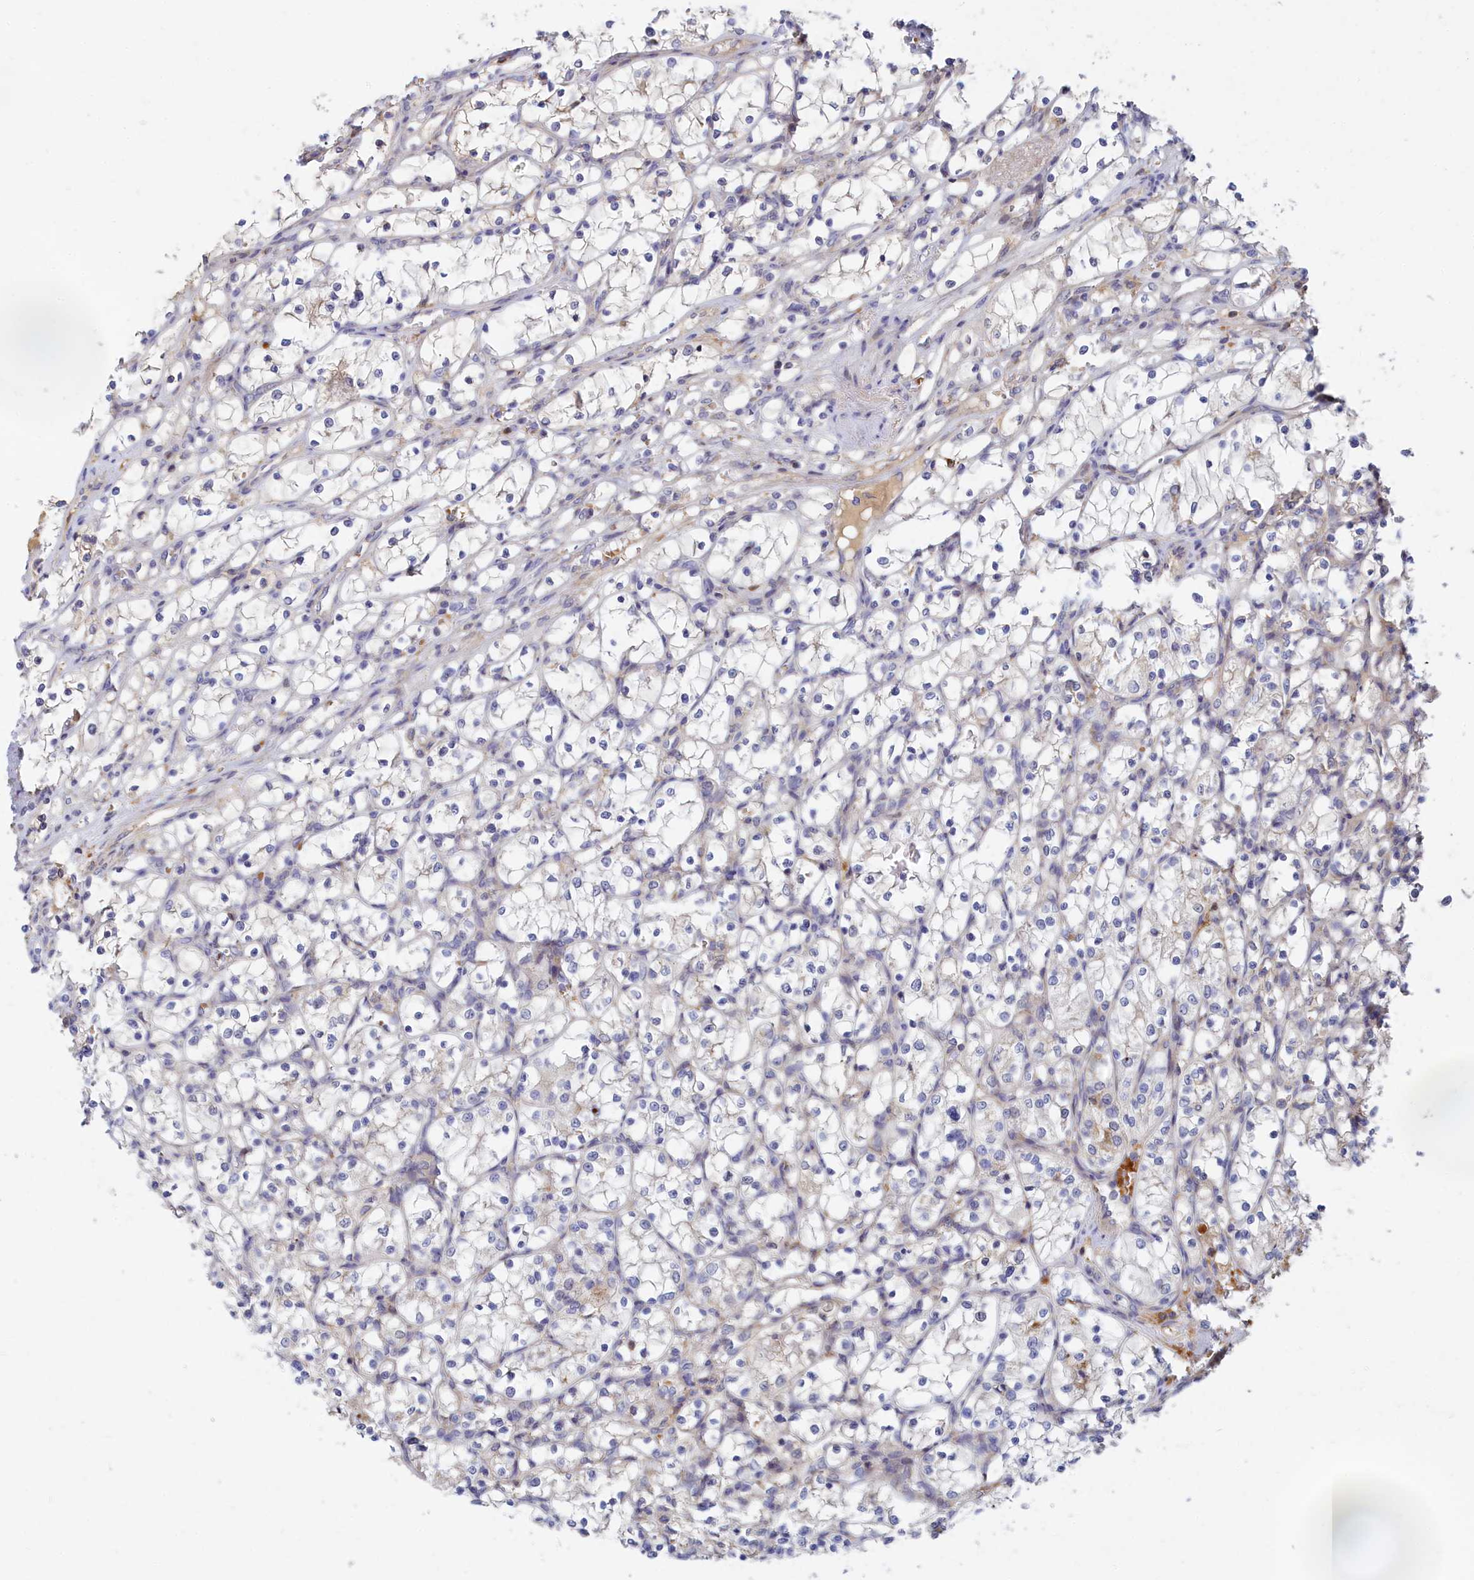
{"staining": {"intensity": "negative", "quantity": "none", "location": "none"}, "tissue": "renal cancer", "cell_type": "Tumor cells", "image_type": "cancer", "snomed": [{"axis": "morphology", "description": "Adenocarcinoma, NOS"}, {"axis": "topography", "description": "Kidney"}], "caption": "Immunohistochemistry of human adenocarcinoma (renal) demonstrates no expression in tumor cells.", "gene": "SPATA5L1", "patient": {"sex": "female", "age": 69}}